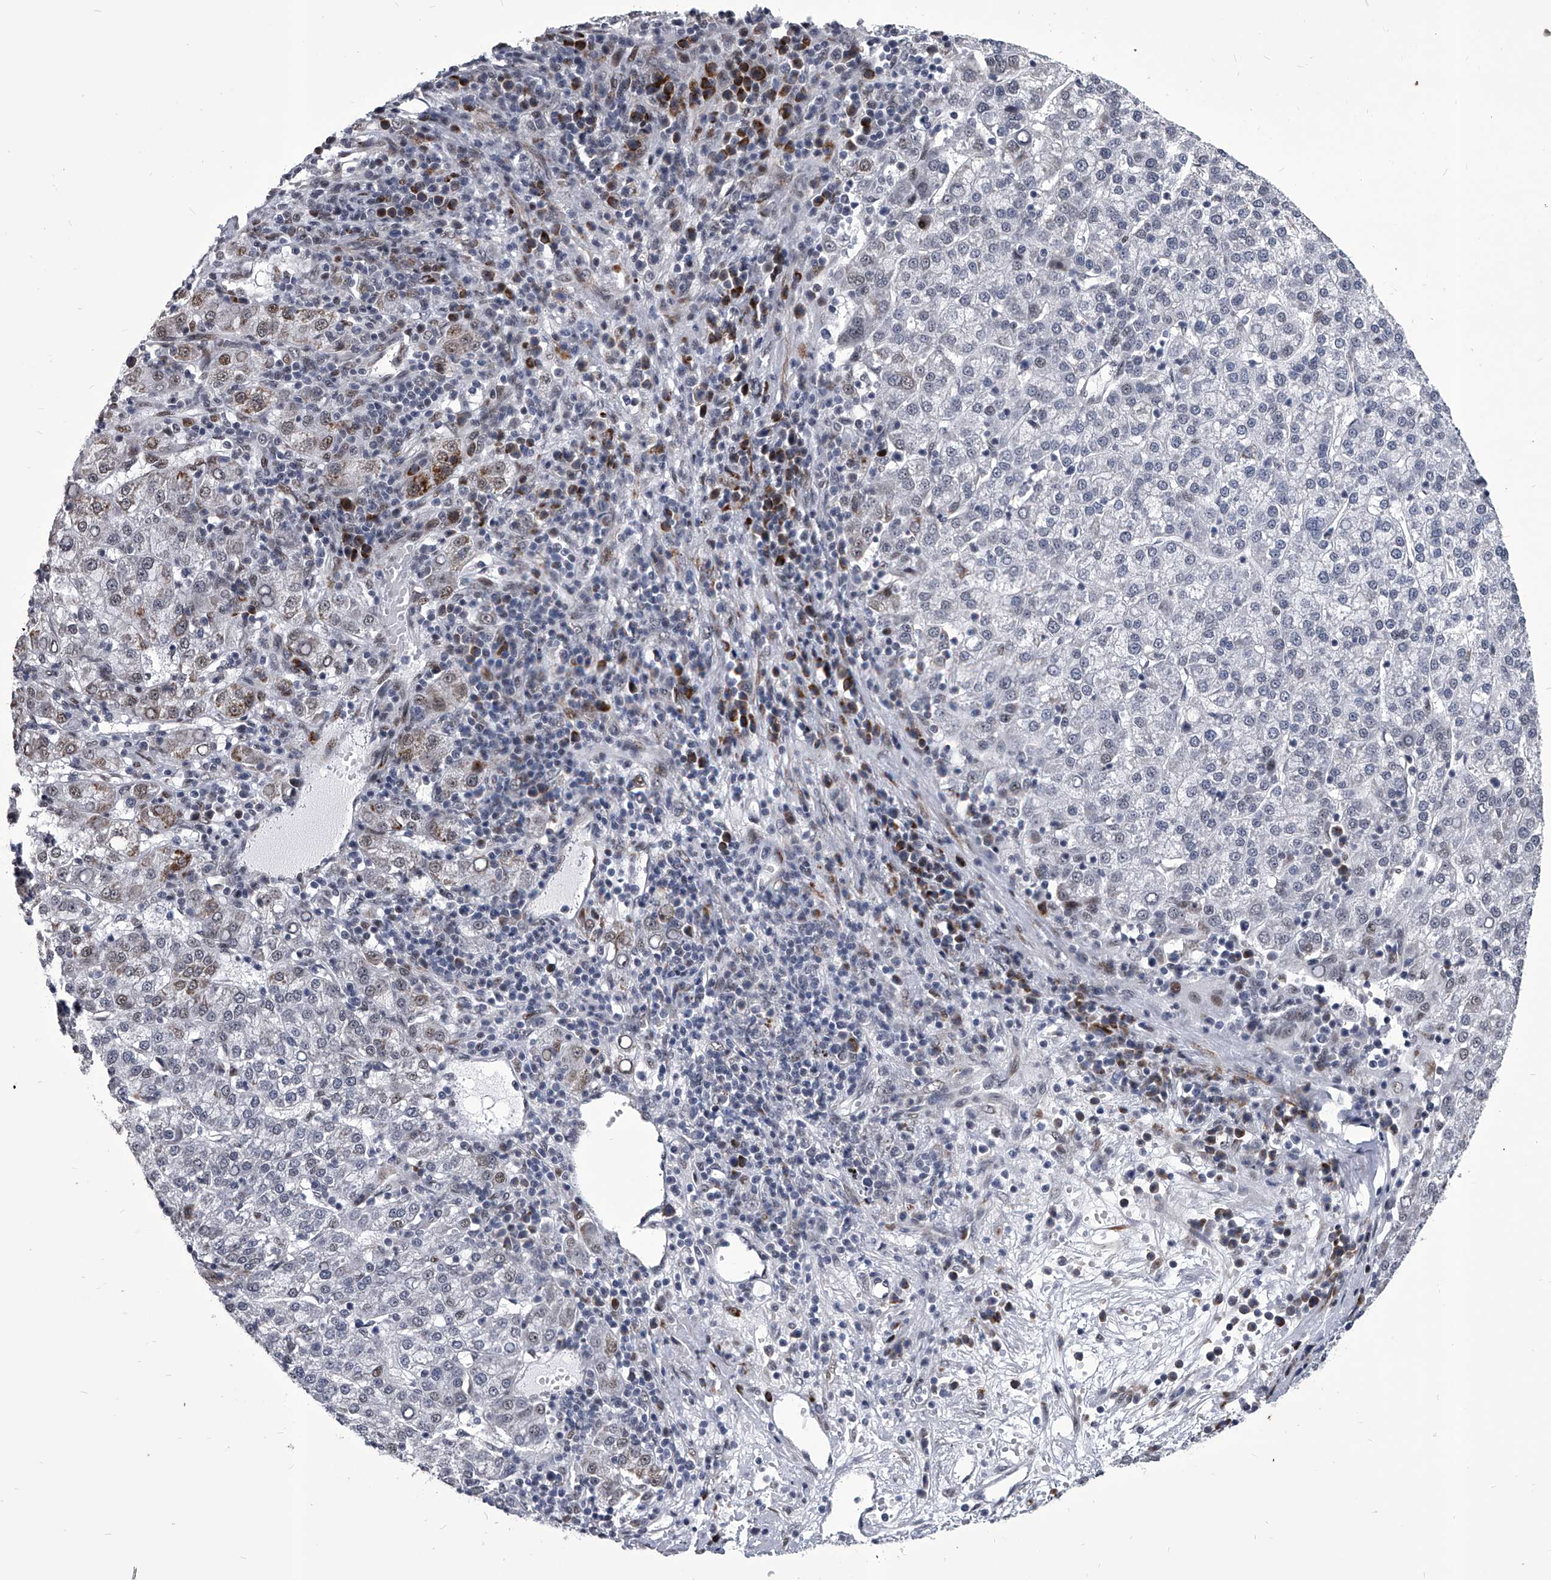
{"staining": {"intensity": "negative", "quantity": "none", "location": "none"}, "tissue": "liver cancer", "cell_type": "Tumor cells", "image_type": "cancer", "snomed": [{"axis": "morphology", "description": "Carcinoma, Hepatocellular, NOS"}, {"axis": "topography", "description": "Liver"}], "caption": "Image shows no significant protein staining in tumor cells of liver cancer (hepatocellular carcinoma).", "gene": "CMTR1", "patient": {"sex": "female", "age": 58}}